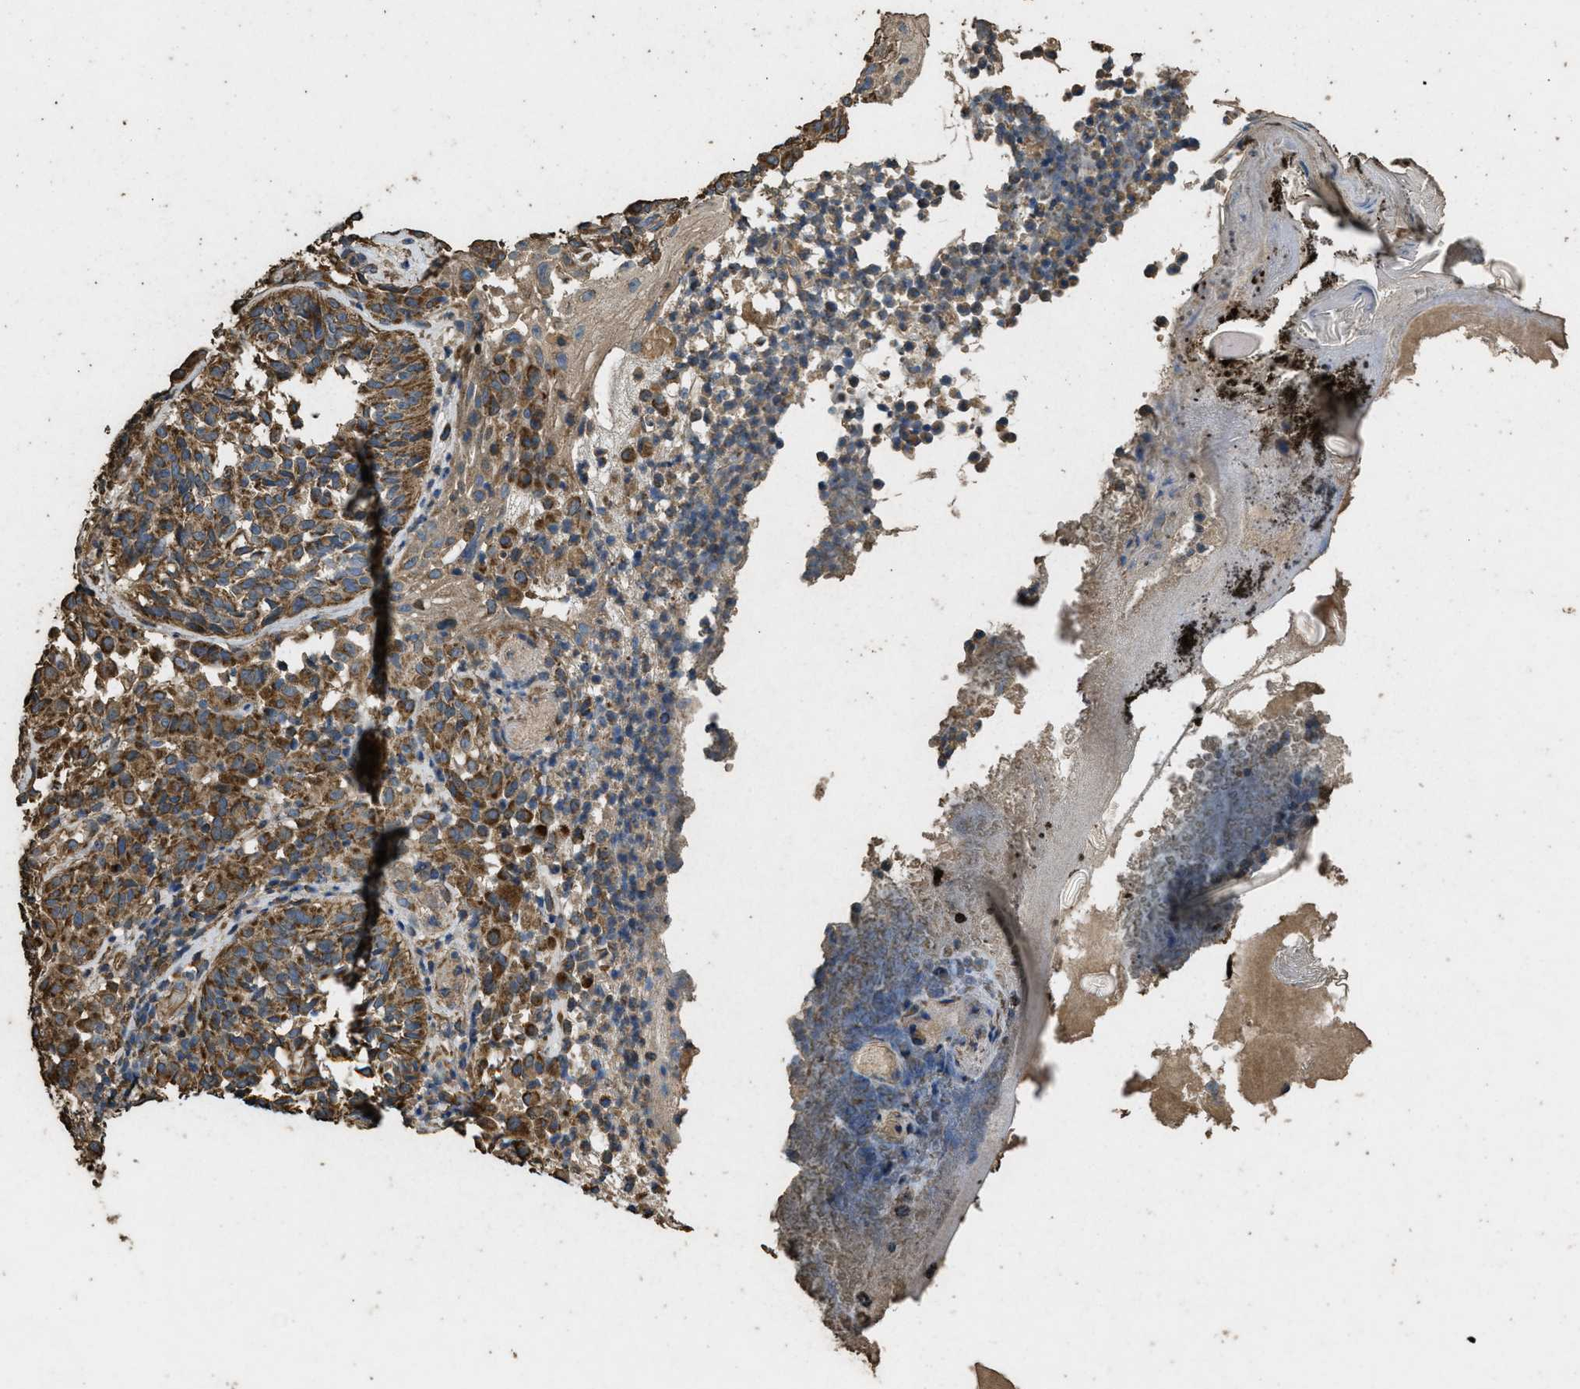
{"staining": {"intensity": "moderate", "quantity": ">75%", "location": "cytoplasmic/membranous"}, "tissue": "melanoma", "cell_type": "Tumor cells", "image_type": "cancer", "snomed": [{"axis": "morphology", "description": "Malignant melanoma, NOS"}, {"axis": "topography", "description": "Skin"}], "caption": "Approximately >75% of tumor cells in human melanoma display moderate cytoplasmic/membranous protein staining as visualized by brown immunohistochemical staining.", "gene": "CYRIA", "patient": {"sex": "female", "age": 46}}